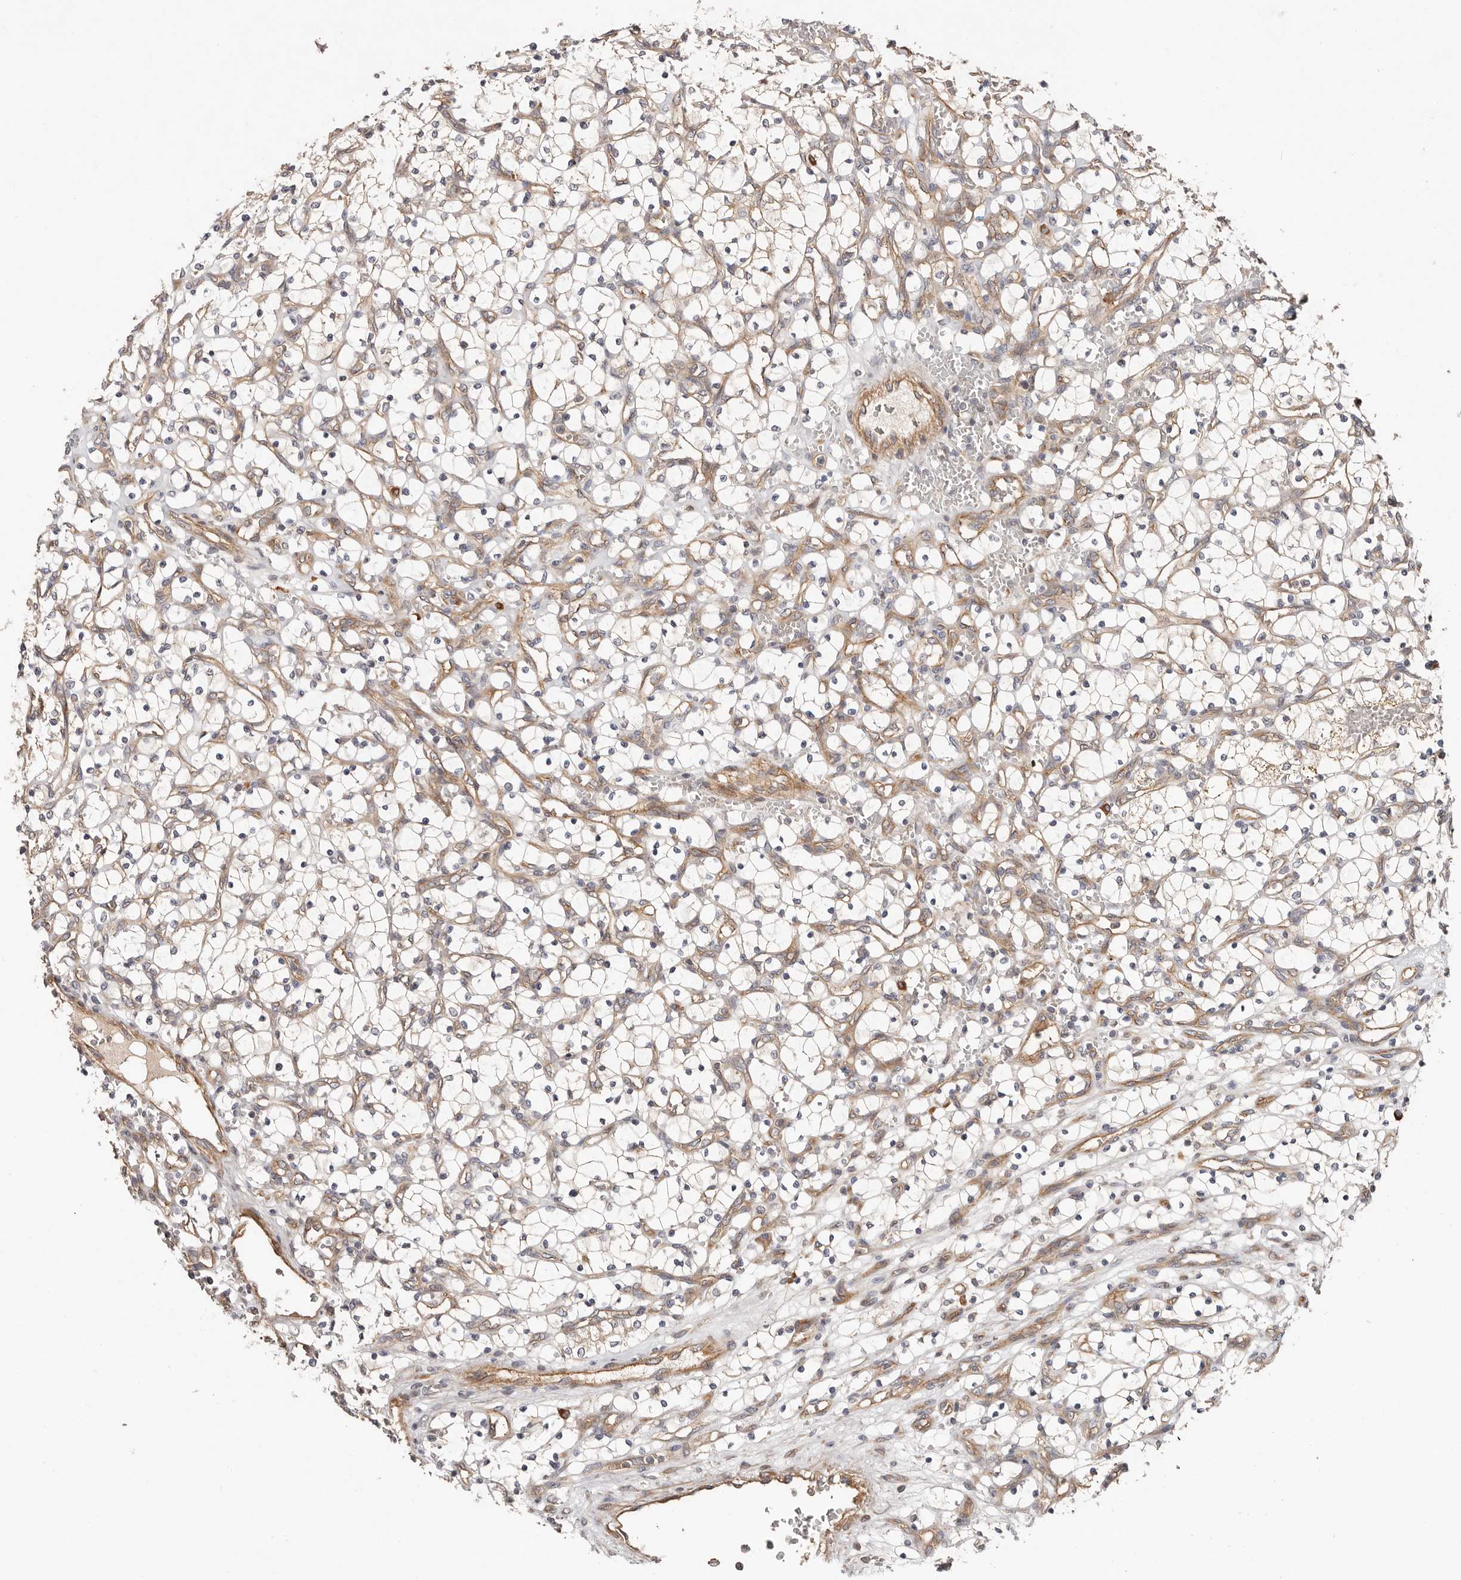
{"staining": {"intensity": "weak", "quantity": "<25%", "location": "cytoplasmic/membranous"}, "tissue": "renal cancer", "cell_type": "Tumor cells", "image_type": "cancer", "snomed": [{"axis": "morphology", "description": "Adenocarcinoma, NOS"}, {"axis": "topography", "description": "Kidney"}], "caption": "Micrograph shows no significant protein staining in tumor cells of renal cancer (adenocarcinoma).", "gene": "MACF1", "patient": {"sex": "female", "age": 69}}